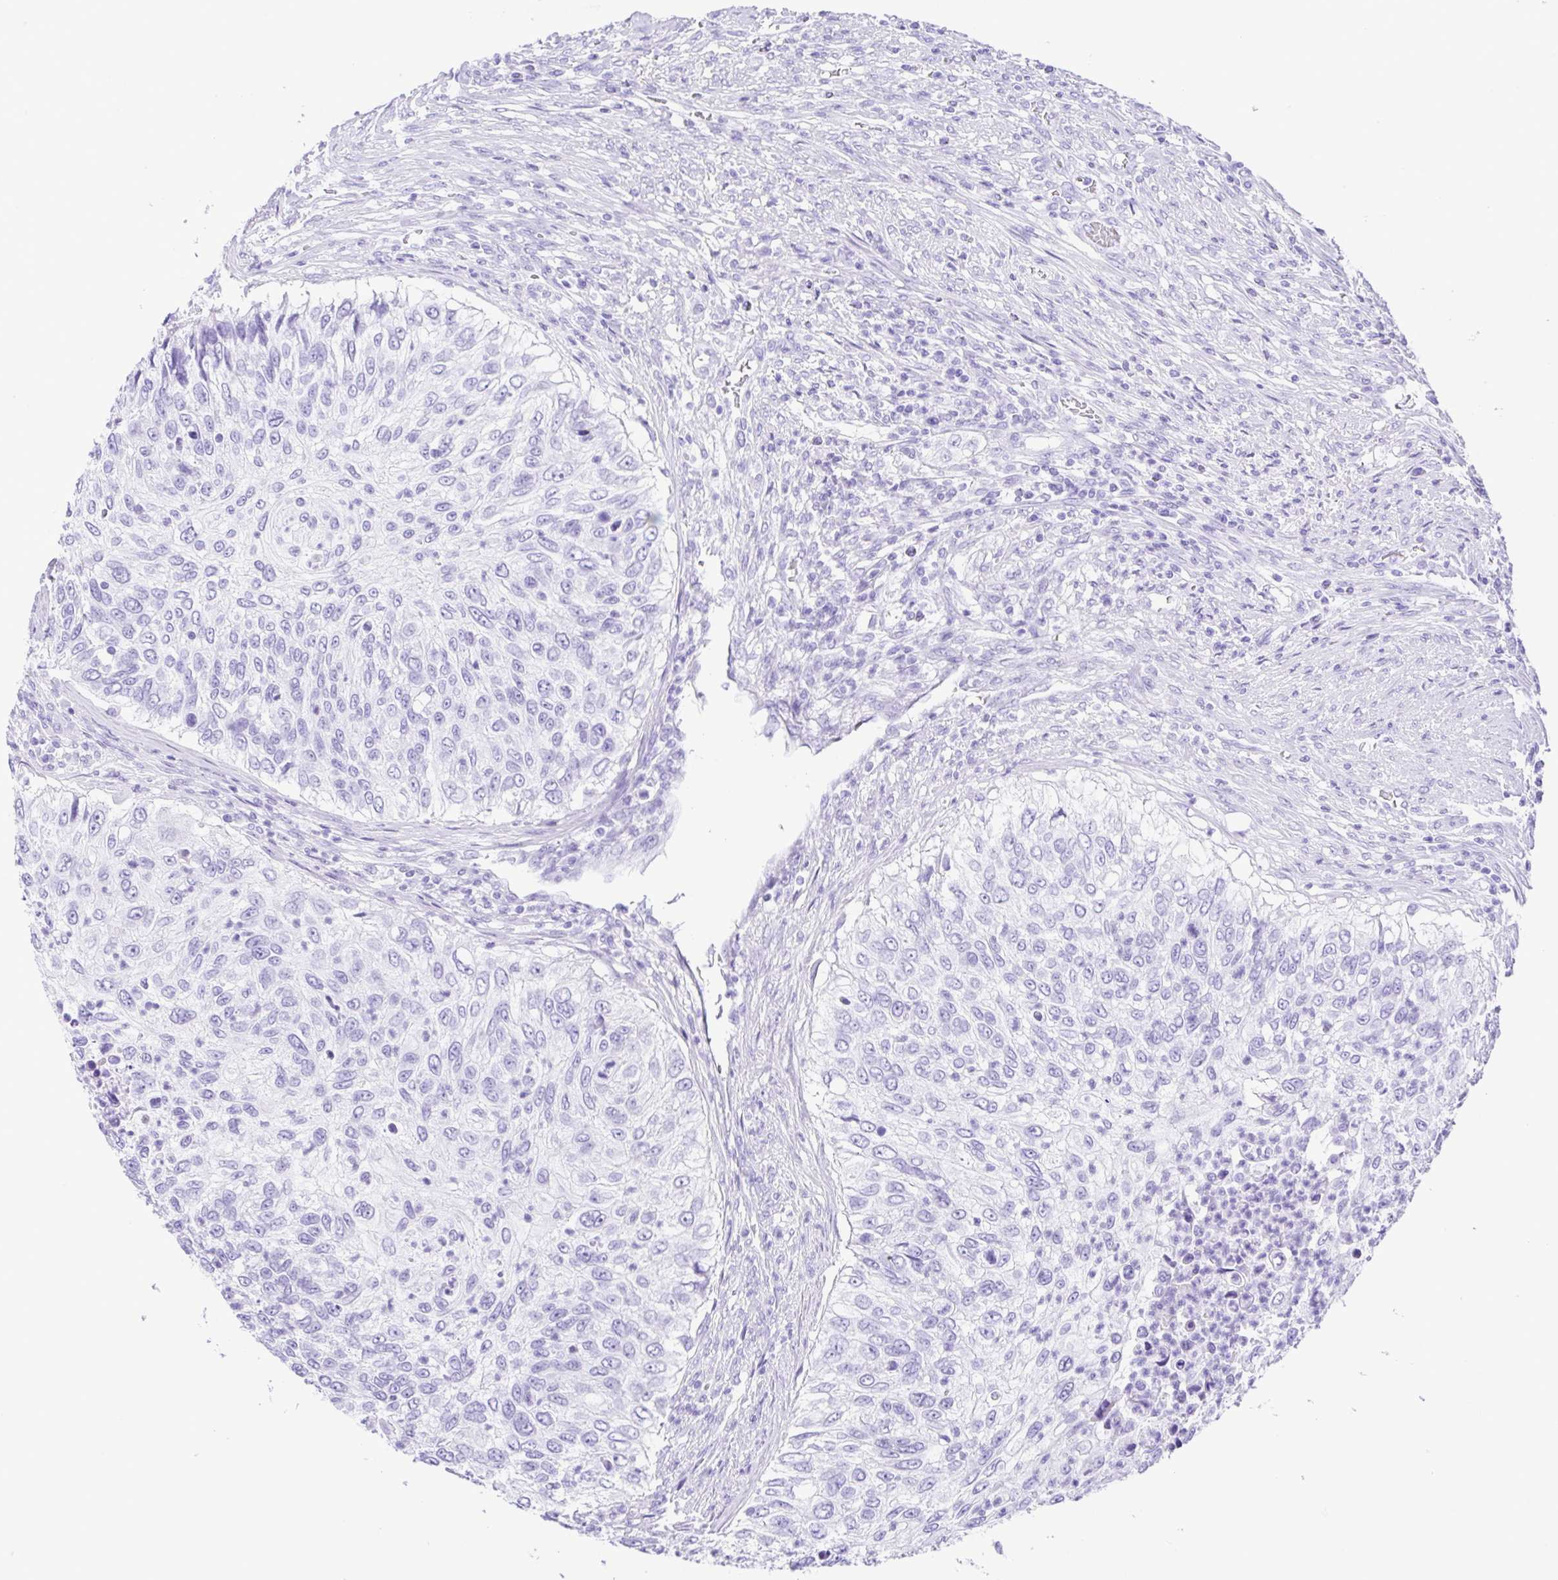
{"staining": {"intensity": "negative", "quantity": "none", "location": "none"}, "tissue": "urothelial cancer", "cell_type": "Tumor cells", "image_type": "cancer", "snomed": [{"axis": "morphology", "description": "Urothelial carcinoma, High grade"}, {"axis": "topography", "description": "Urinary bladder"}], "caption": "This is an immunohistochemistry photomicrograph of urothelial cancer. There is no staining in tumor cells.", "gene": "ERP27", "patient": {"sex": "female", "age": 60}}